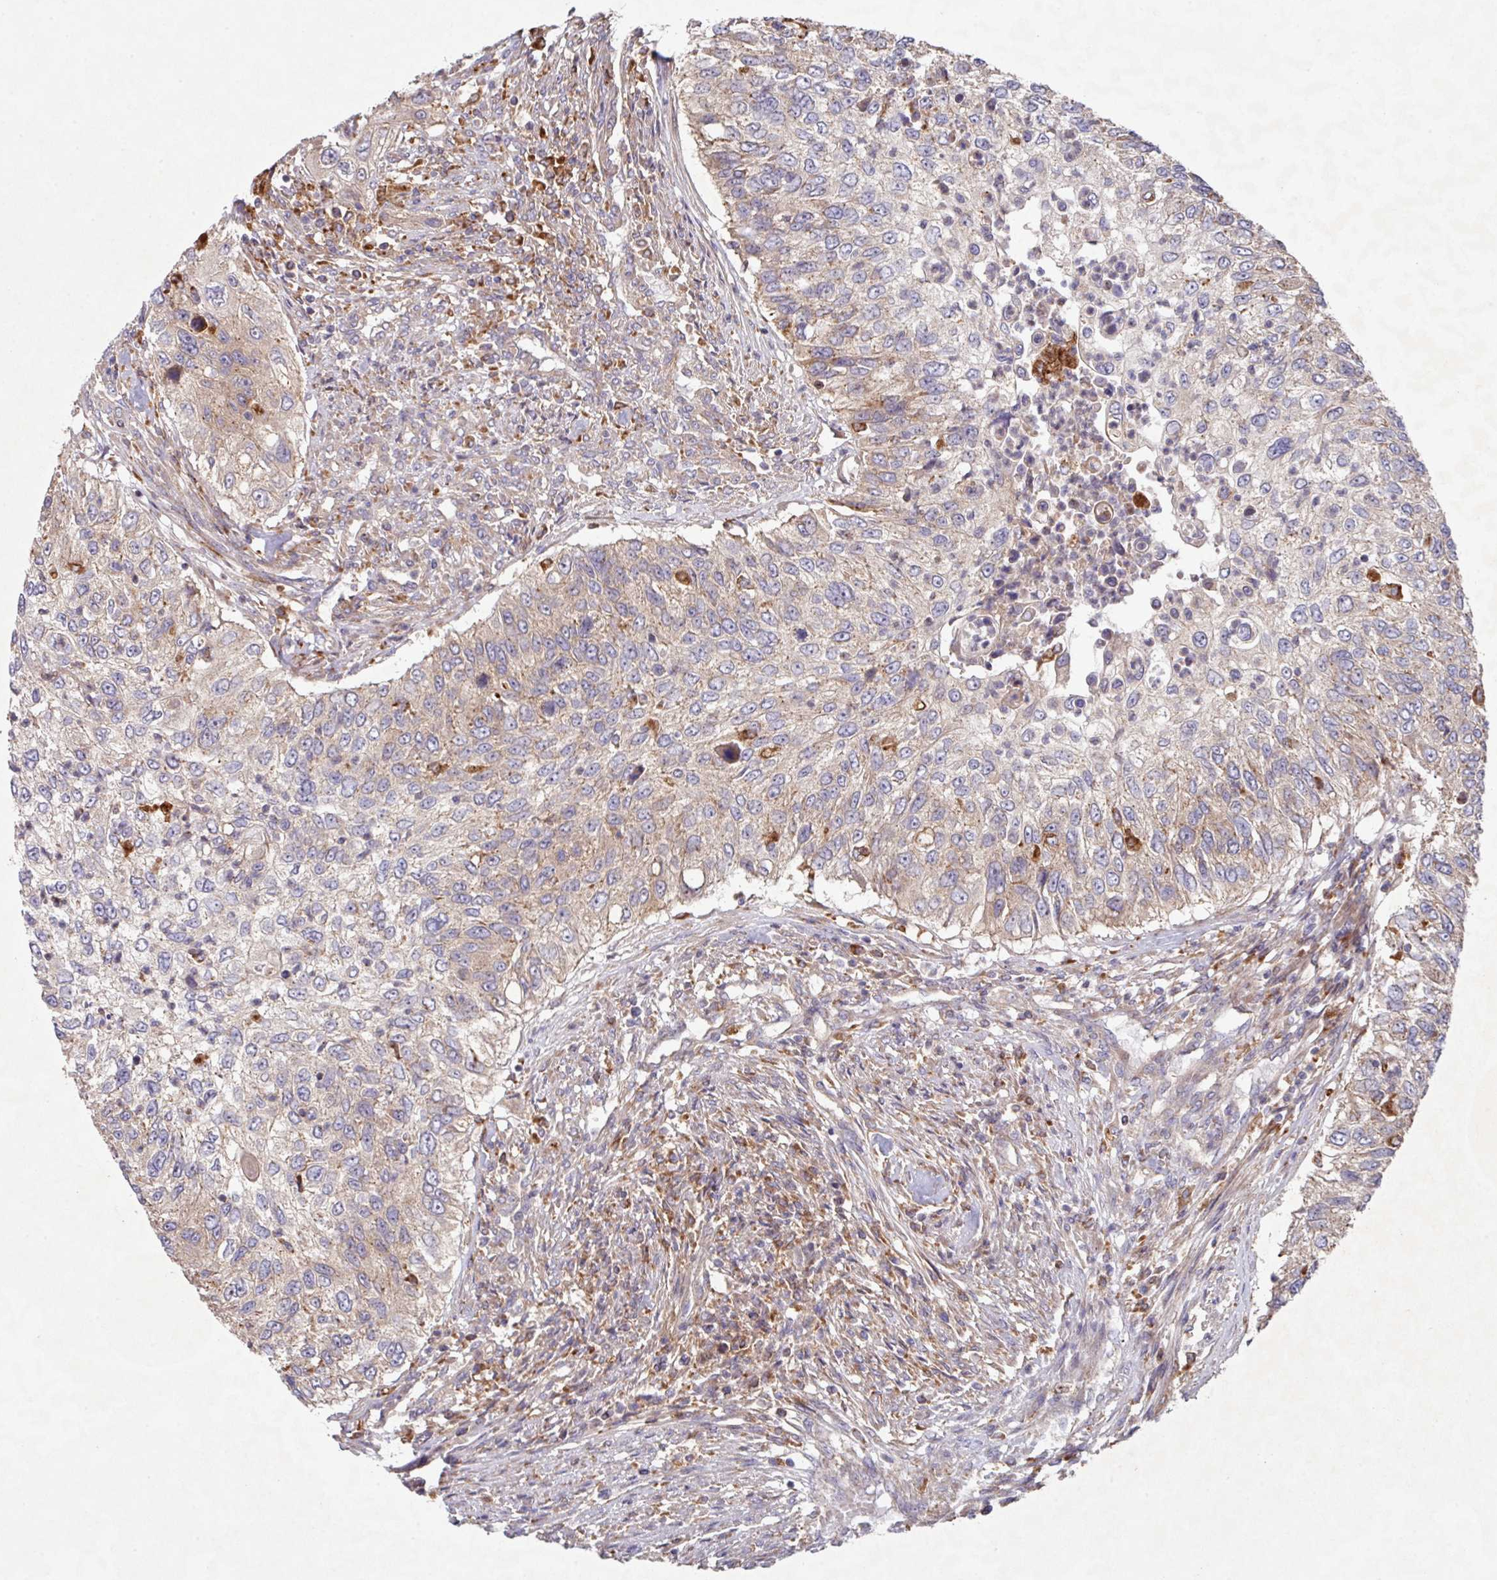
{"staining": {"intensity": "weak", "quantity": "<25%", "location": "cytoplasmic/membranous"}, "tissue": "urothelial cancer", "cell_type": "Tumor cells", "image_type": "cancer", "snomed": [{"axis": "morphology", "description": "Urothelial carcinoma, High grade"}, {"axis": "topography", "description": "Urinary bladder"}], "caption": "High-grade urothelial carcinoma stained for a protein using IHC displays no expression tumor cells.", "gene": "TRIM14", "patient": {"sex": "female", "age": 60}}